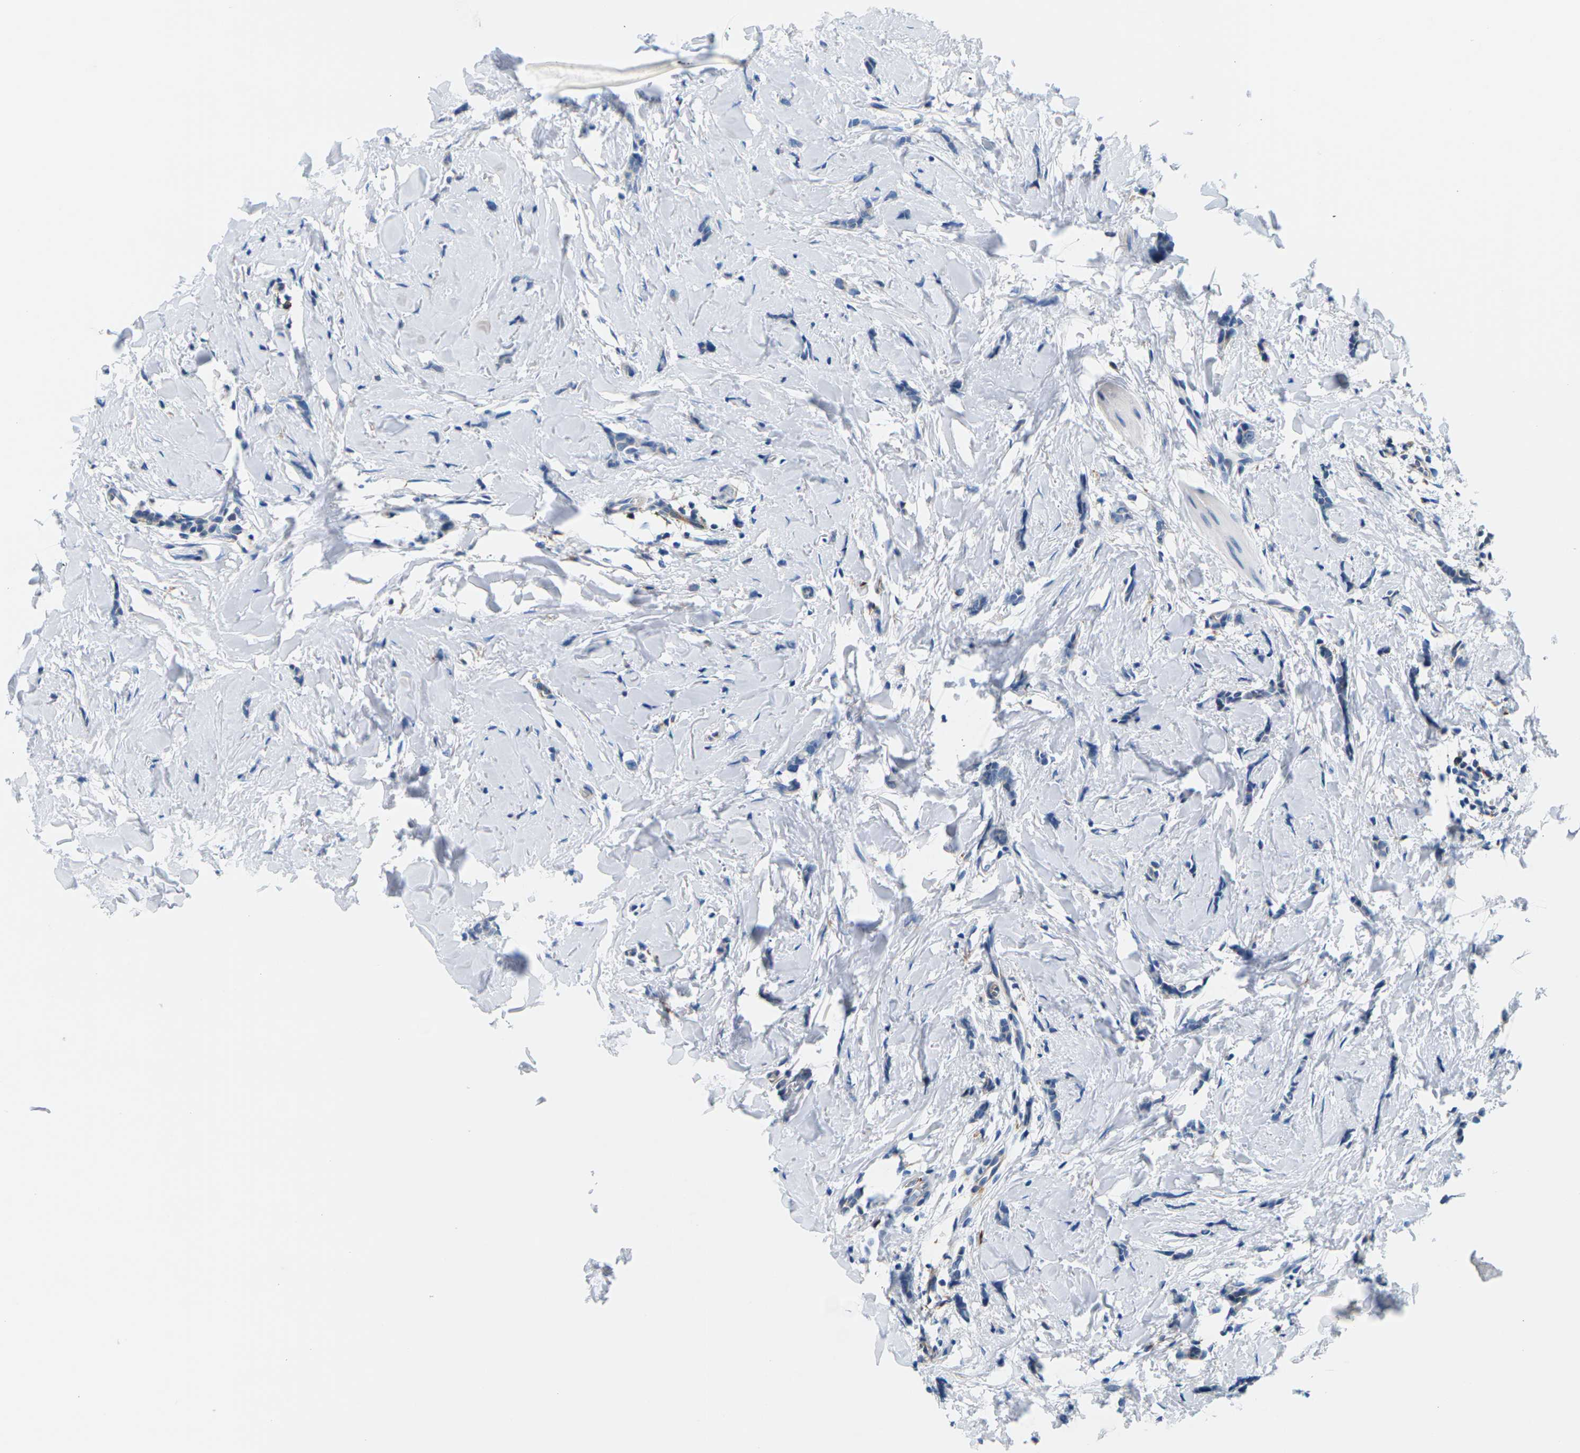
{"staining": {"intensity": "negative", "quantity": "none", "location": "none"}, "tissue": "breast cancer", "cell_type": "Tumor cells", "image_type": "cancer", "snomed": [{"axis": "morphology", "description": "Lobular carcinoma"}, {"axis": "topography", "description": "Skin"}, {"axis": "topography", "description": "Breast"}], "caption": "The immunohistochemistry micrograph has no significant expression in tumor cells of breast cancer (lobular carcinoma) tissue.", "gene": "SYNGR2", "patient": {"sex": "female", "age": 46}}